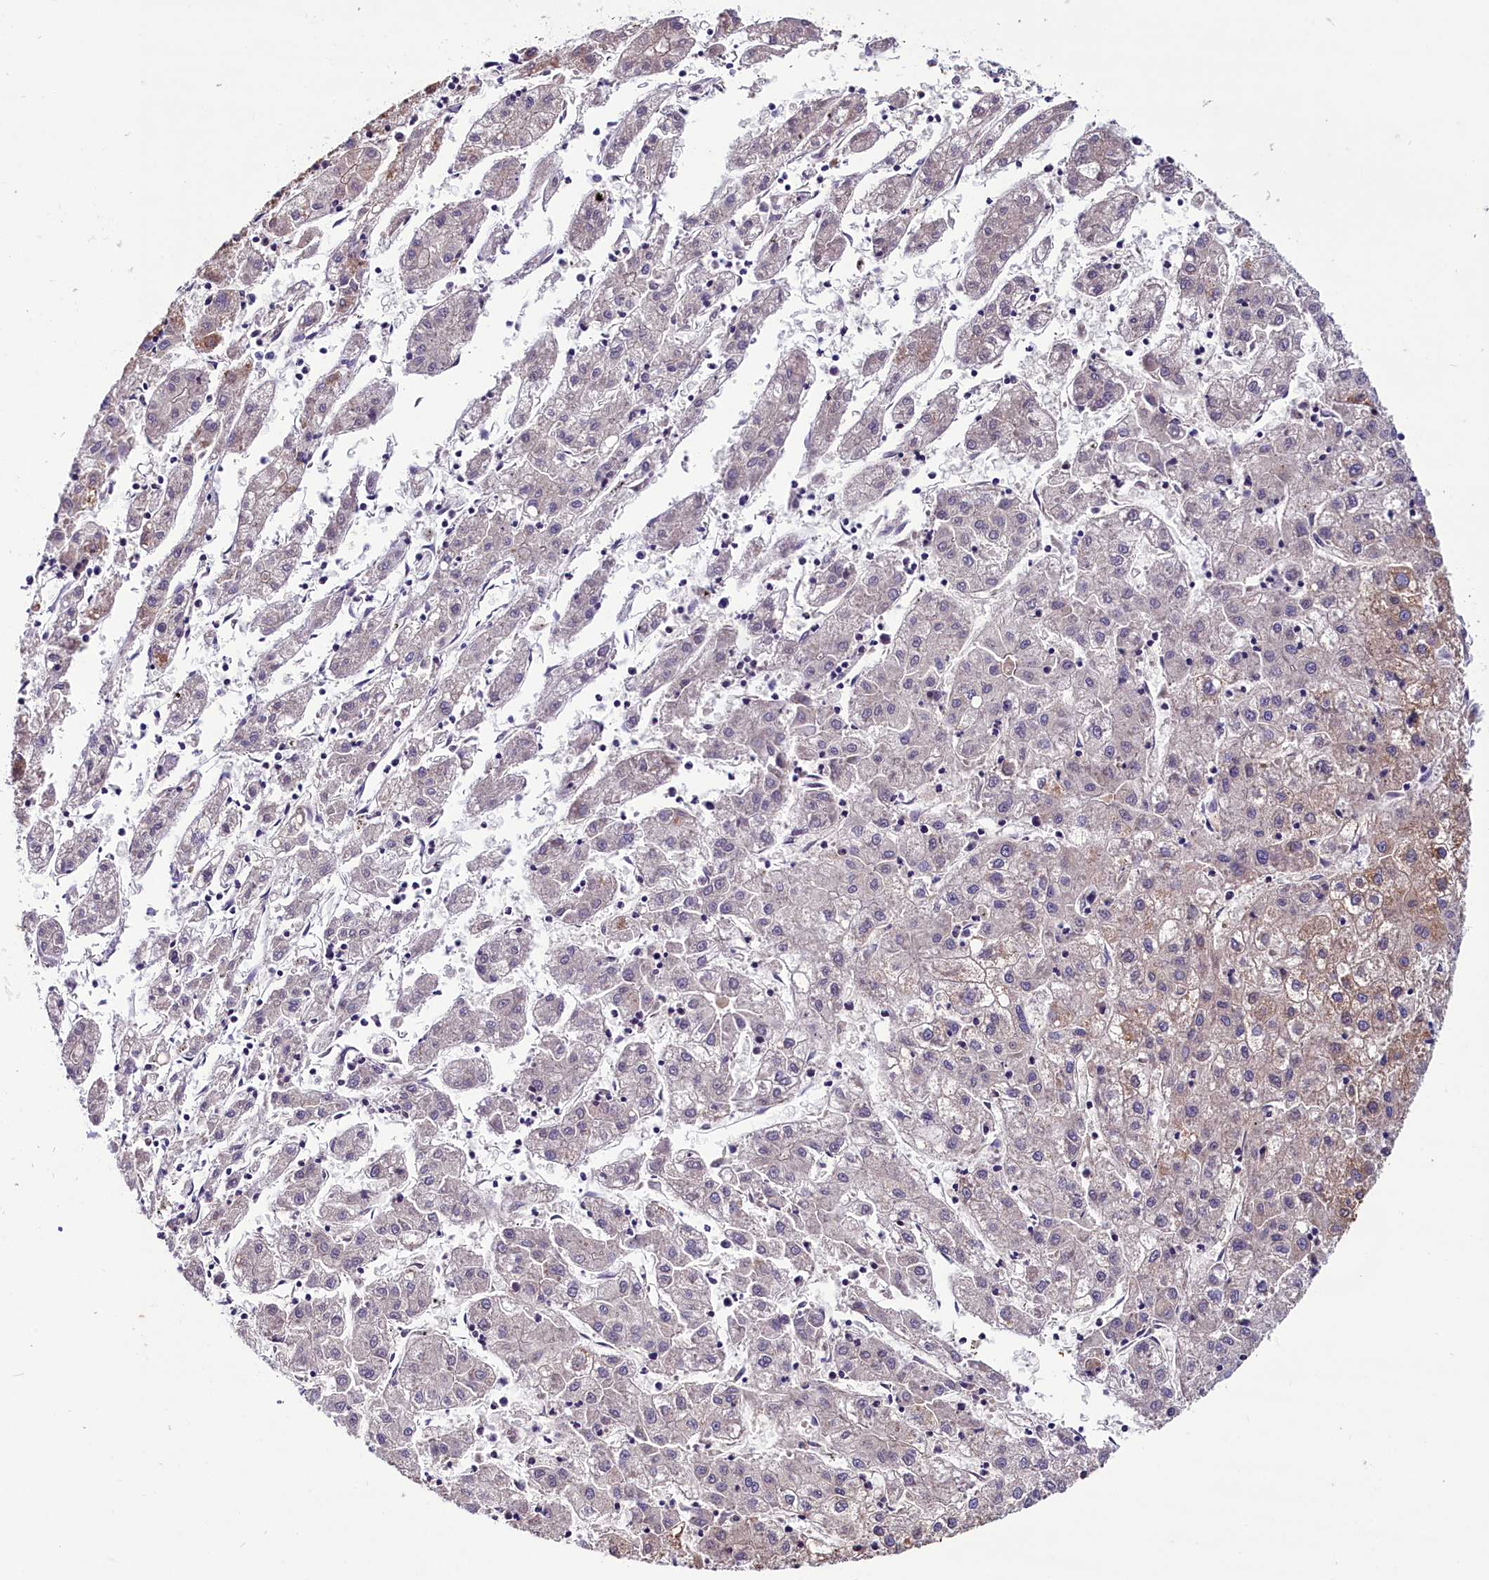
{"staining": {"intensity": "weak", "quantity": "<25%", "location": "cytoplasmic/membranous"}, "tissue": "liver cancer", "cell_type": "Tumor cells", "image_type": "cancer", "snomed": [{"axis": "morphology", "description": "Carcinoma, Hepatocellular, NOS"}, {"axis": "topography", "description": "Liver"}], "caption": "A high-resolution photomicrograph shows IHC staining of liver cancer (hepatocellular carcinoma), which demonstrates no significant expression in tumor cells.", "gene": "SCD5", "patient": {"sex": "male", "age": 72}}